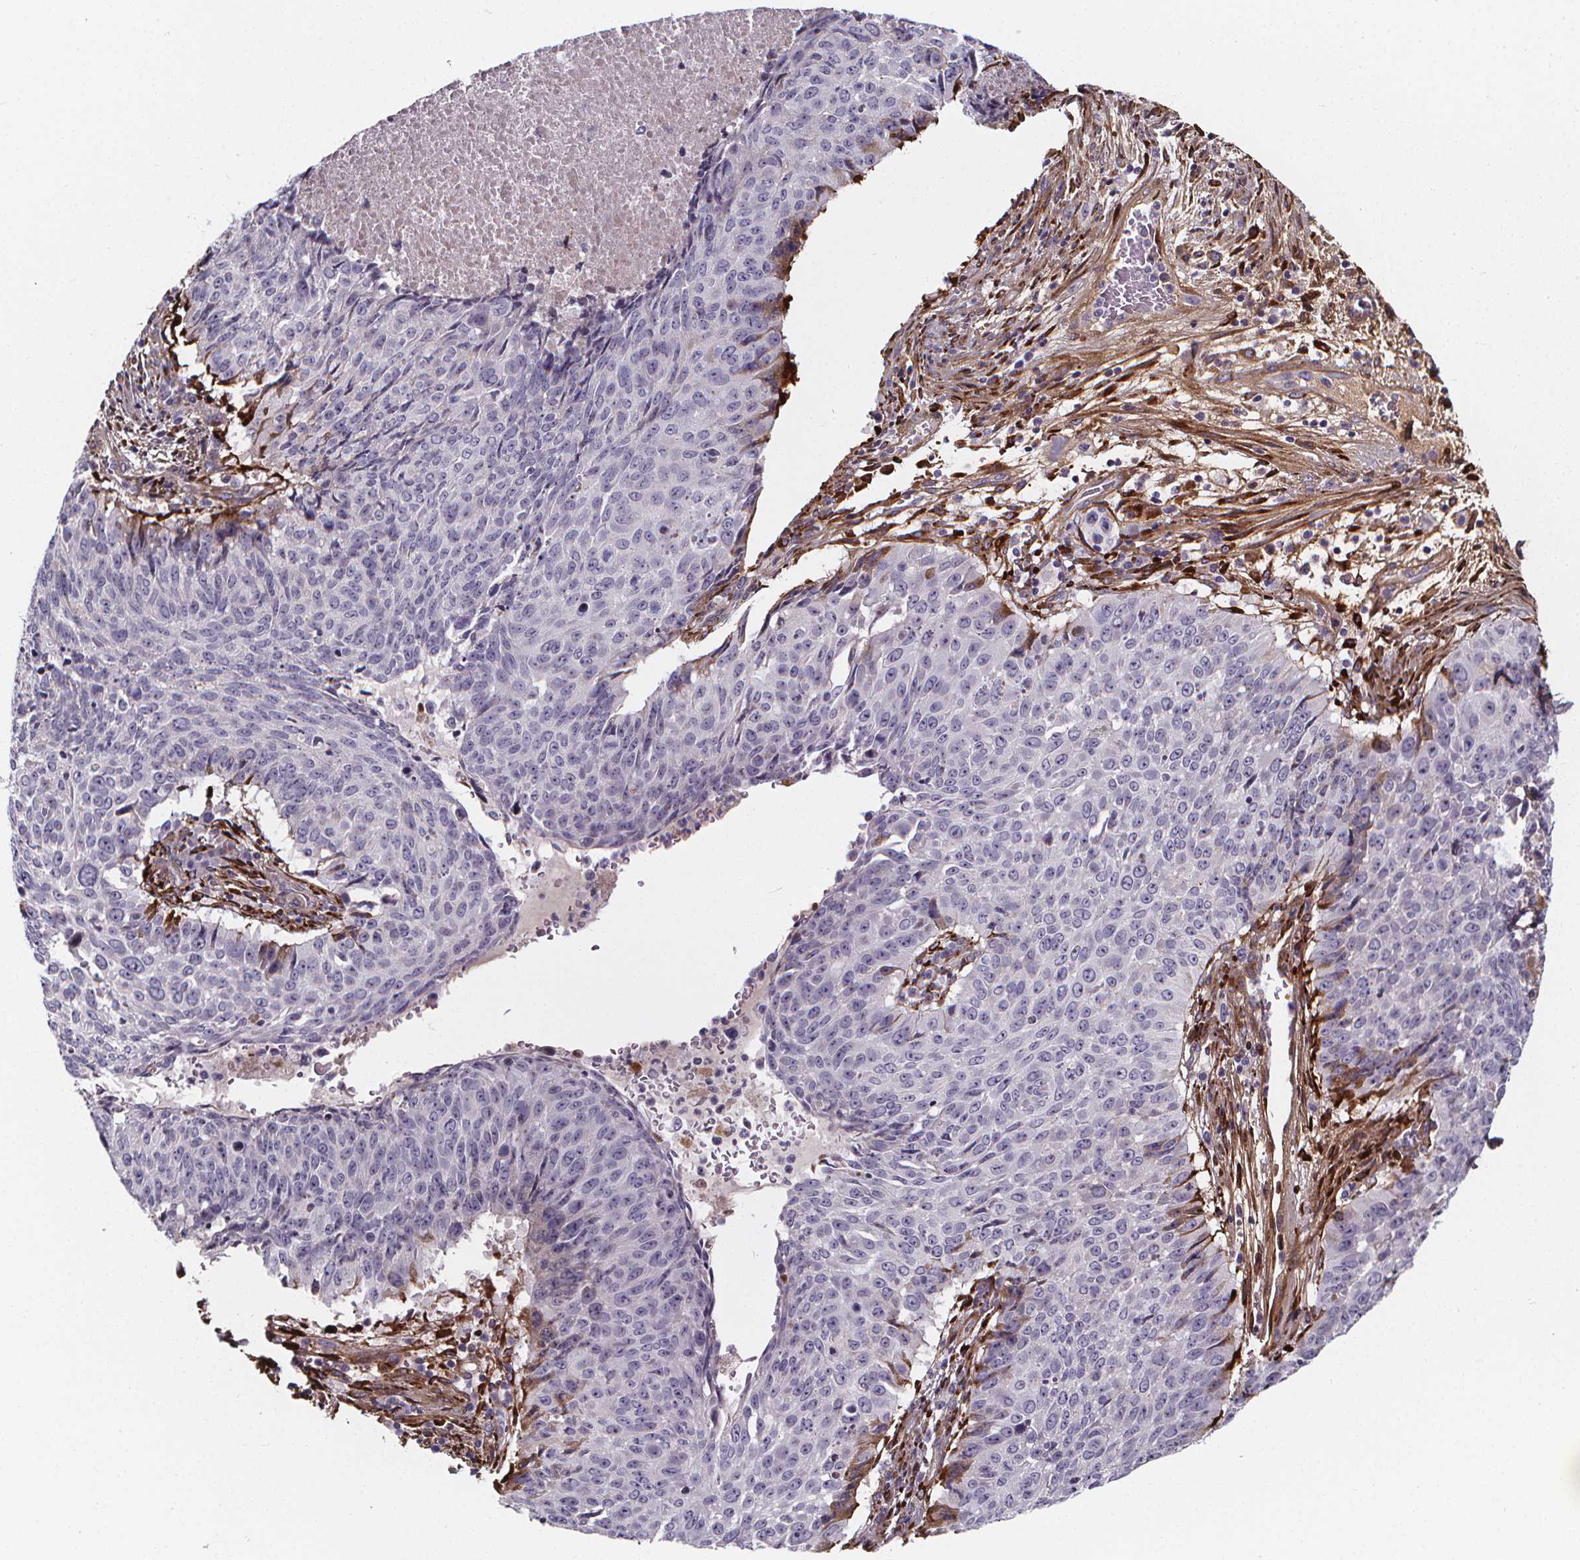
{"staining": {"intensity": "negative", "quantity": "none", "location": "none"}, "tissue": "lung cancer", "cell_type": "Tumor cells", "image_type": "cancer", "snomed": [{"axis": "morphology", "description": "Normal tissue, NOS"}, {"axis": "morphology", "description": "Squamous cell carcinoma, NOS"}, {"axis": "topography", "description": "Bronchus"}, {"axis": "topography", "description": "Lung"}], "caption": "A micrograph of human squamous cell carcinoma (lung) is negative for staining in tumor cells.", "gene": "AEBP1", "patient": {"sex": "male", "age": 64}}